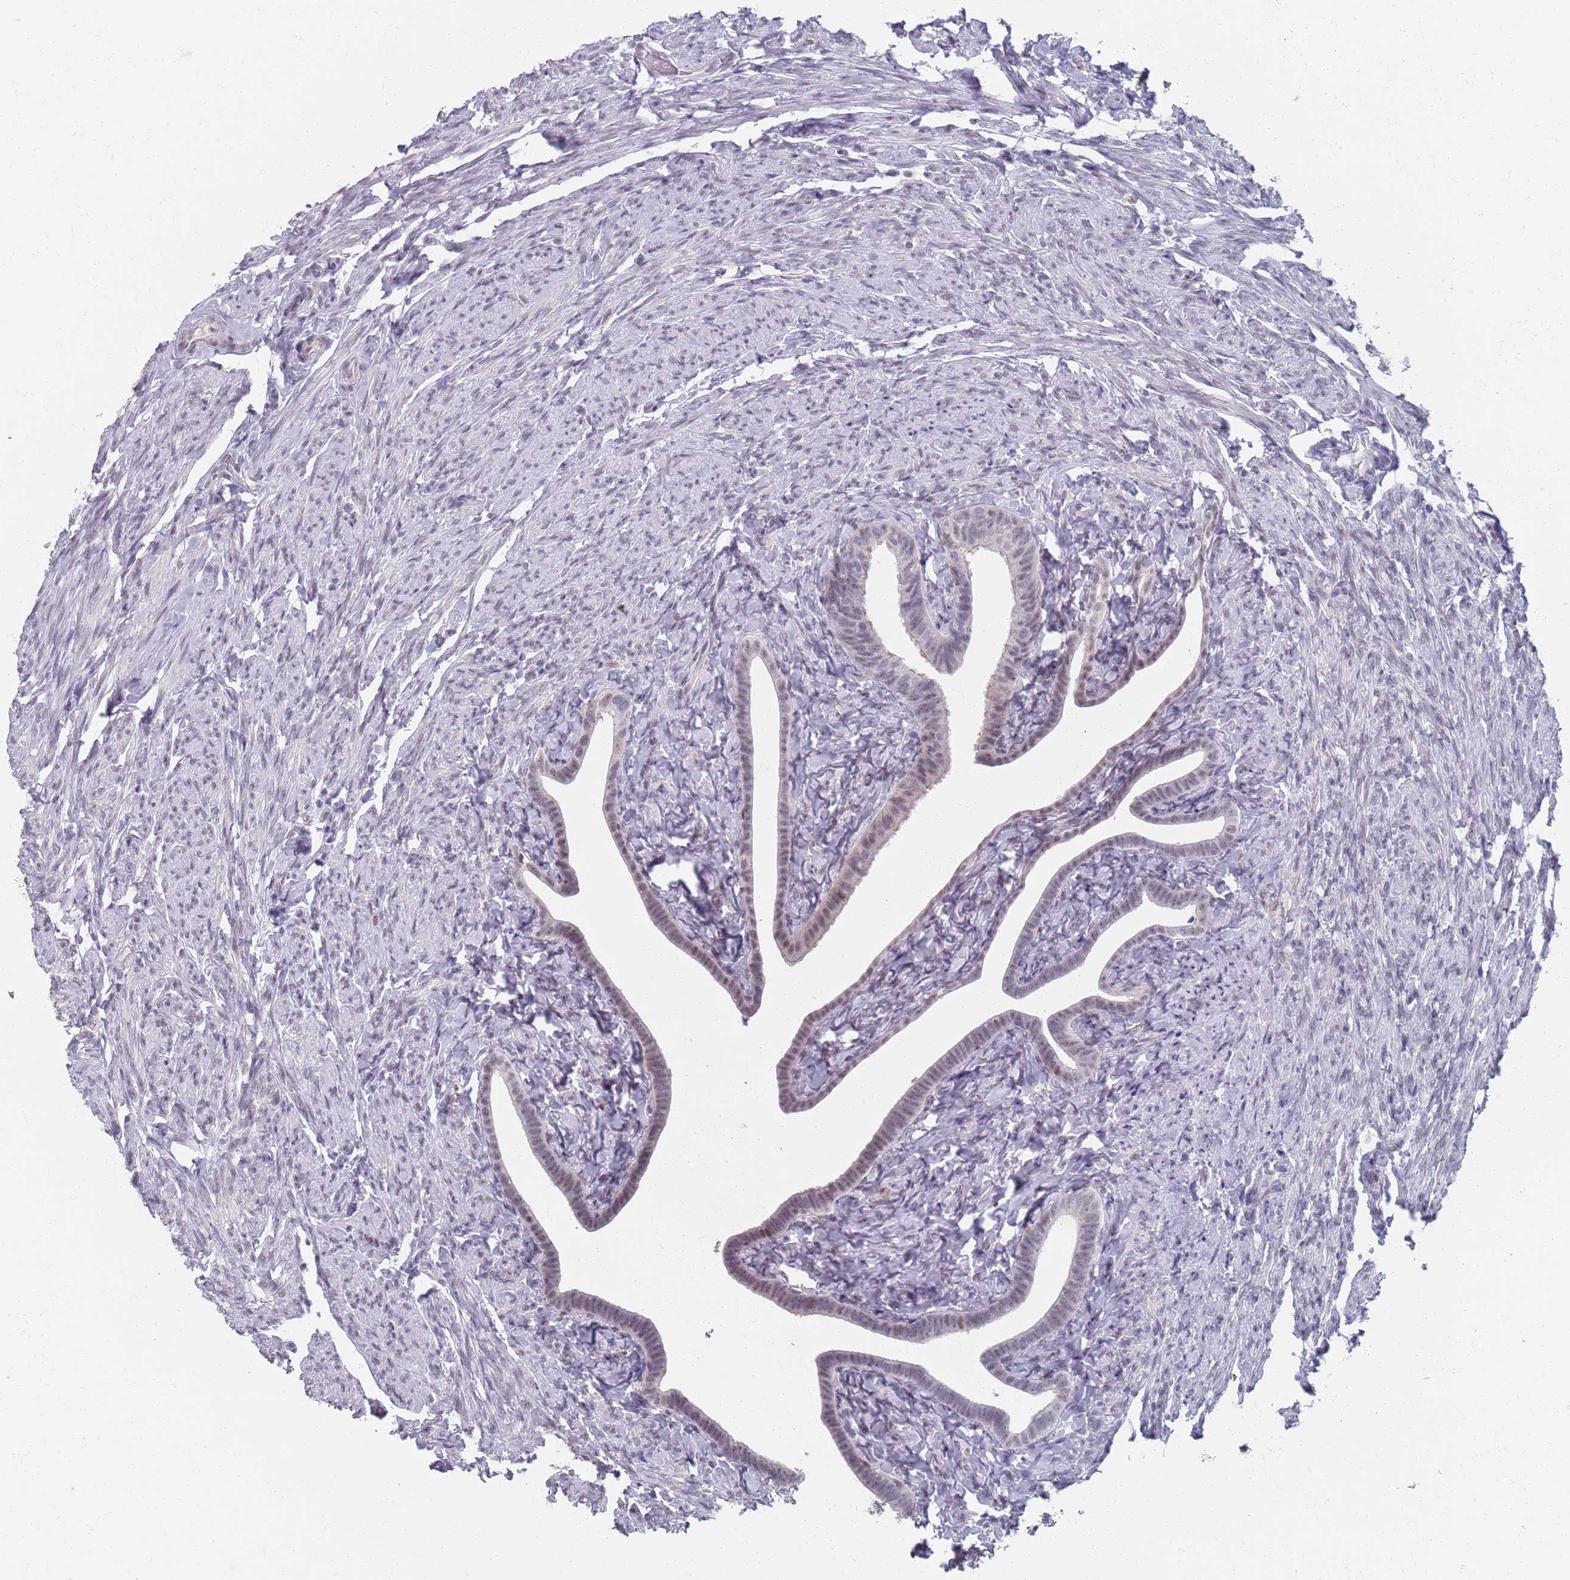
{"staining": {"intensity": "weak", "quantity": "<25%", "location": "nuclear"}, "tissue": "fallopian tube", "cell_type": "Glandular cells", "image_type": "normal", "snomed": [{"axis": "morphology", "description": "Normal tissue, NOS"}, {"axis": "topography", "description": "Fallopian tube"}], "caption": "An immunohistochemistry photomicrograph of normal fallopian tube is shown. There is no staining in glandular cells of fallopian tube.", "gene": "SAMD1", "patient": {"sex": "female", "age": 69}}